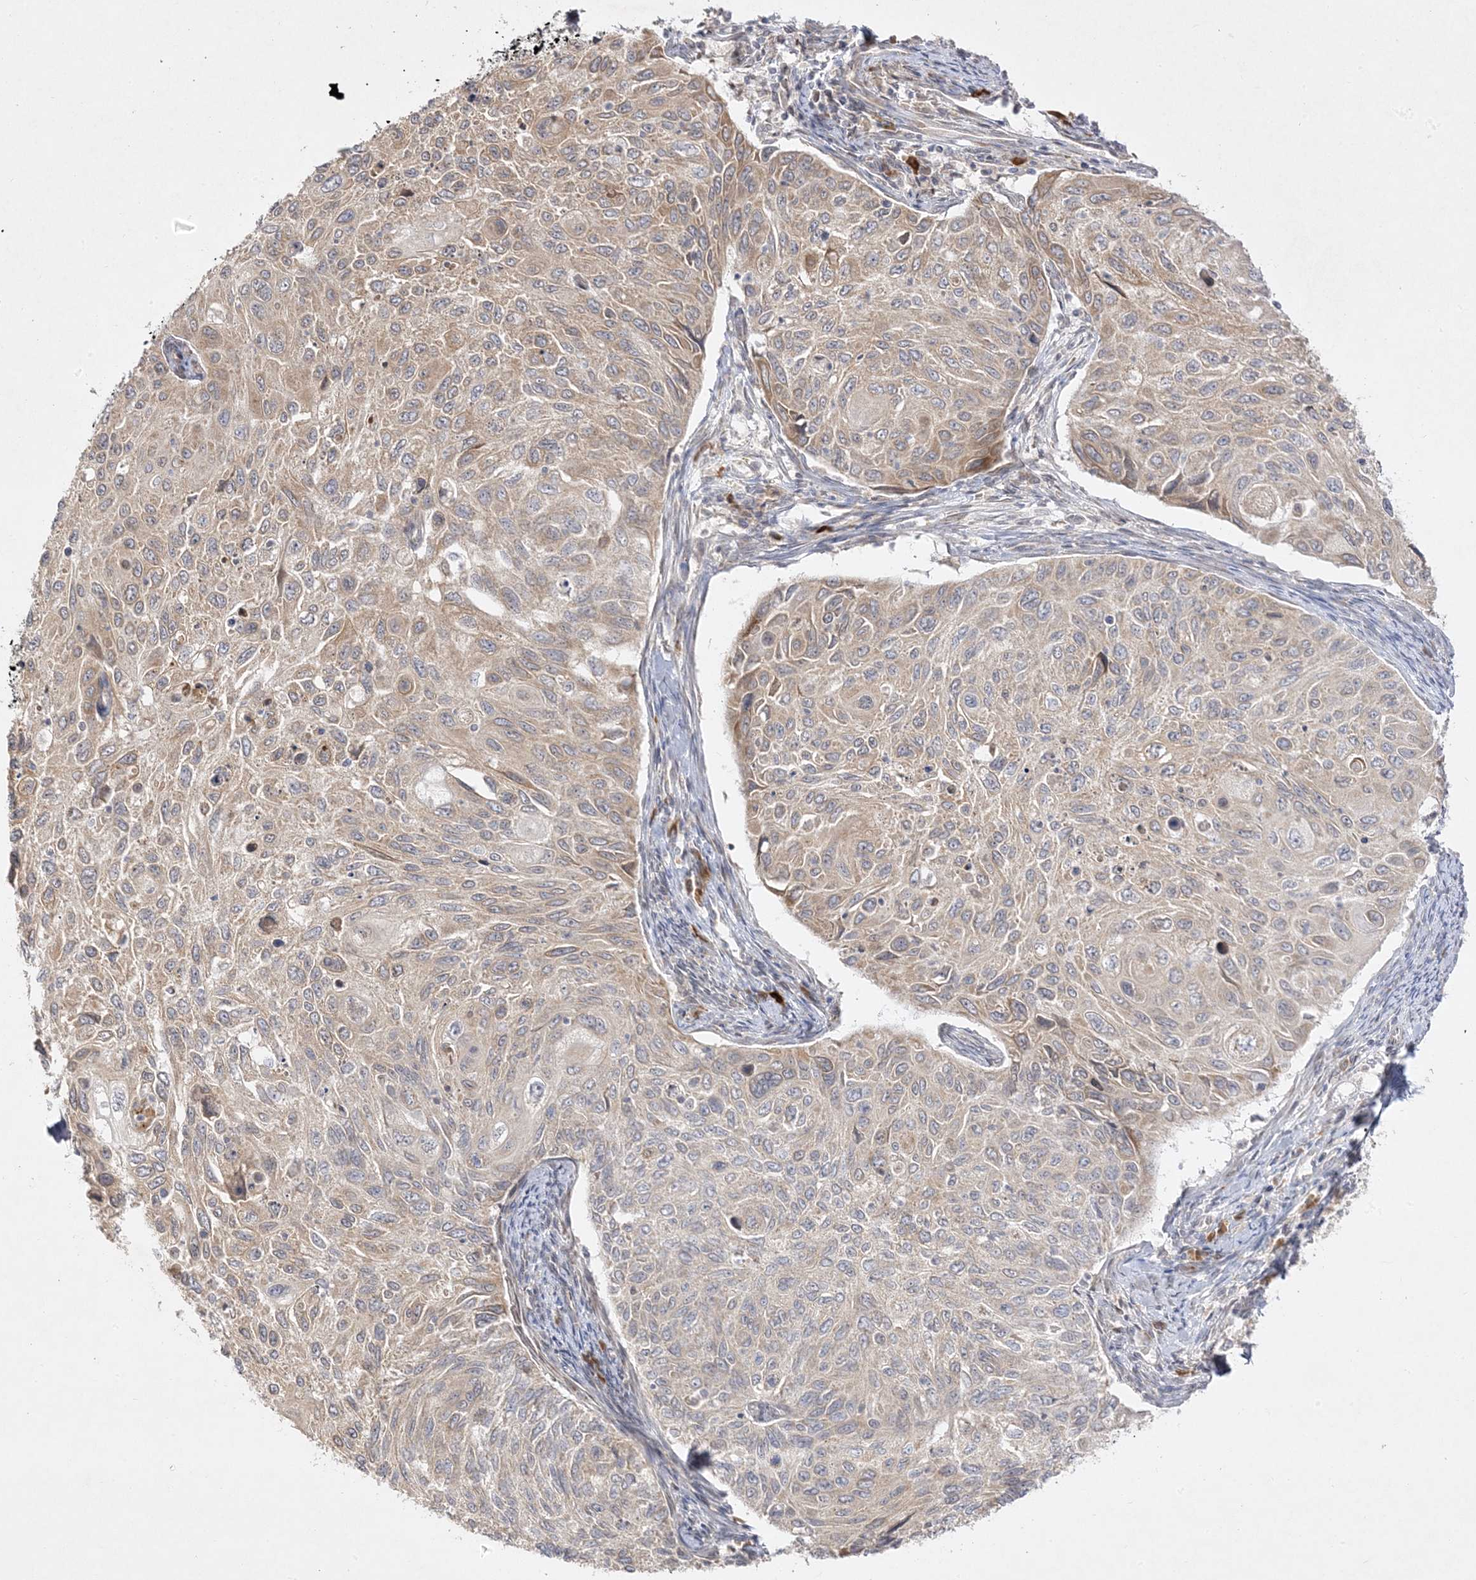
{"staining": {"intensity": "weak", "quantity": ">75%", "location": "cytoplasmic/membranous"}, "tissue": "cervical cancer", "cell_type": "Tumor cells", "image_type": "cancer", "snomed": [{"axis": "morphology", "description": "Squamous cell carcinoma, NOS"}, {"axis": "topography", "description": "Cervix"}], "caption": "Protein positivity by immunohistochemistry (IHC) reveals weak cytoplasmic/membranous staining in about >75% of tumor cells in squamous cell carcinoma (cervical).", "gene": "C2CD2", "patient": {"sex": "female", "age": 70}}